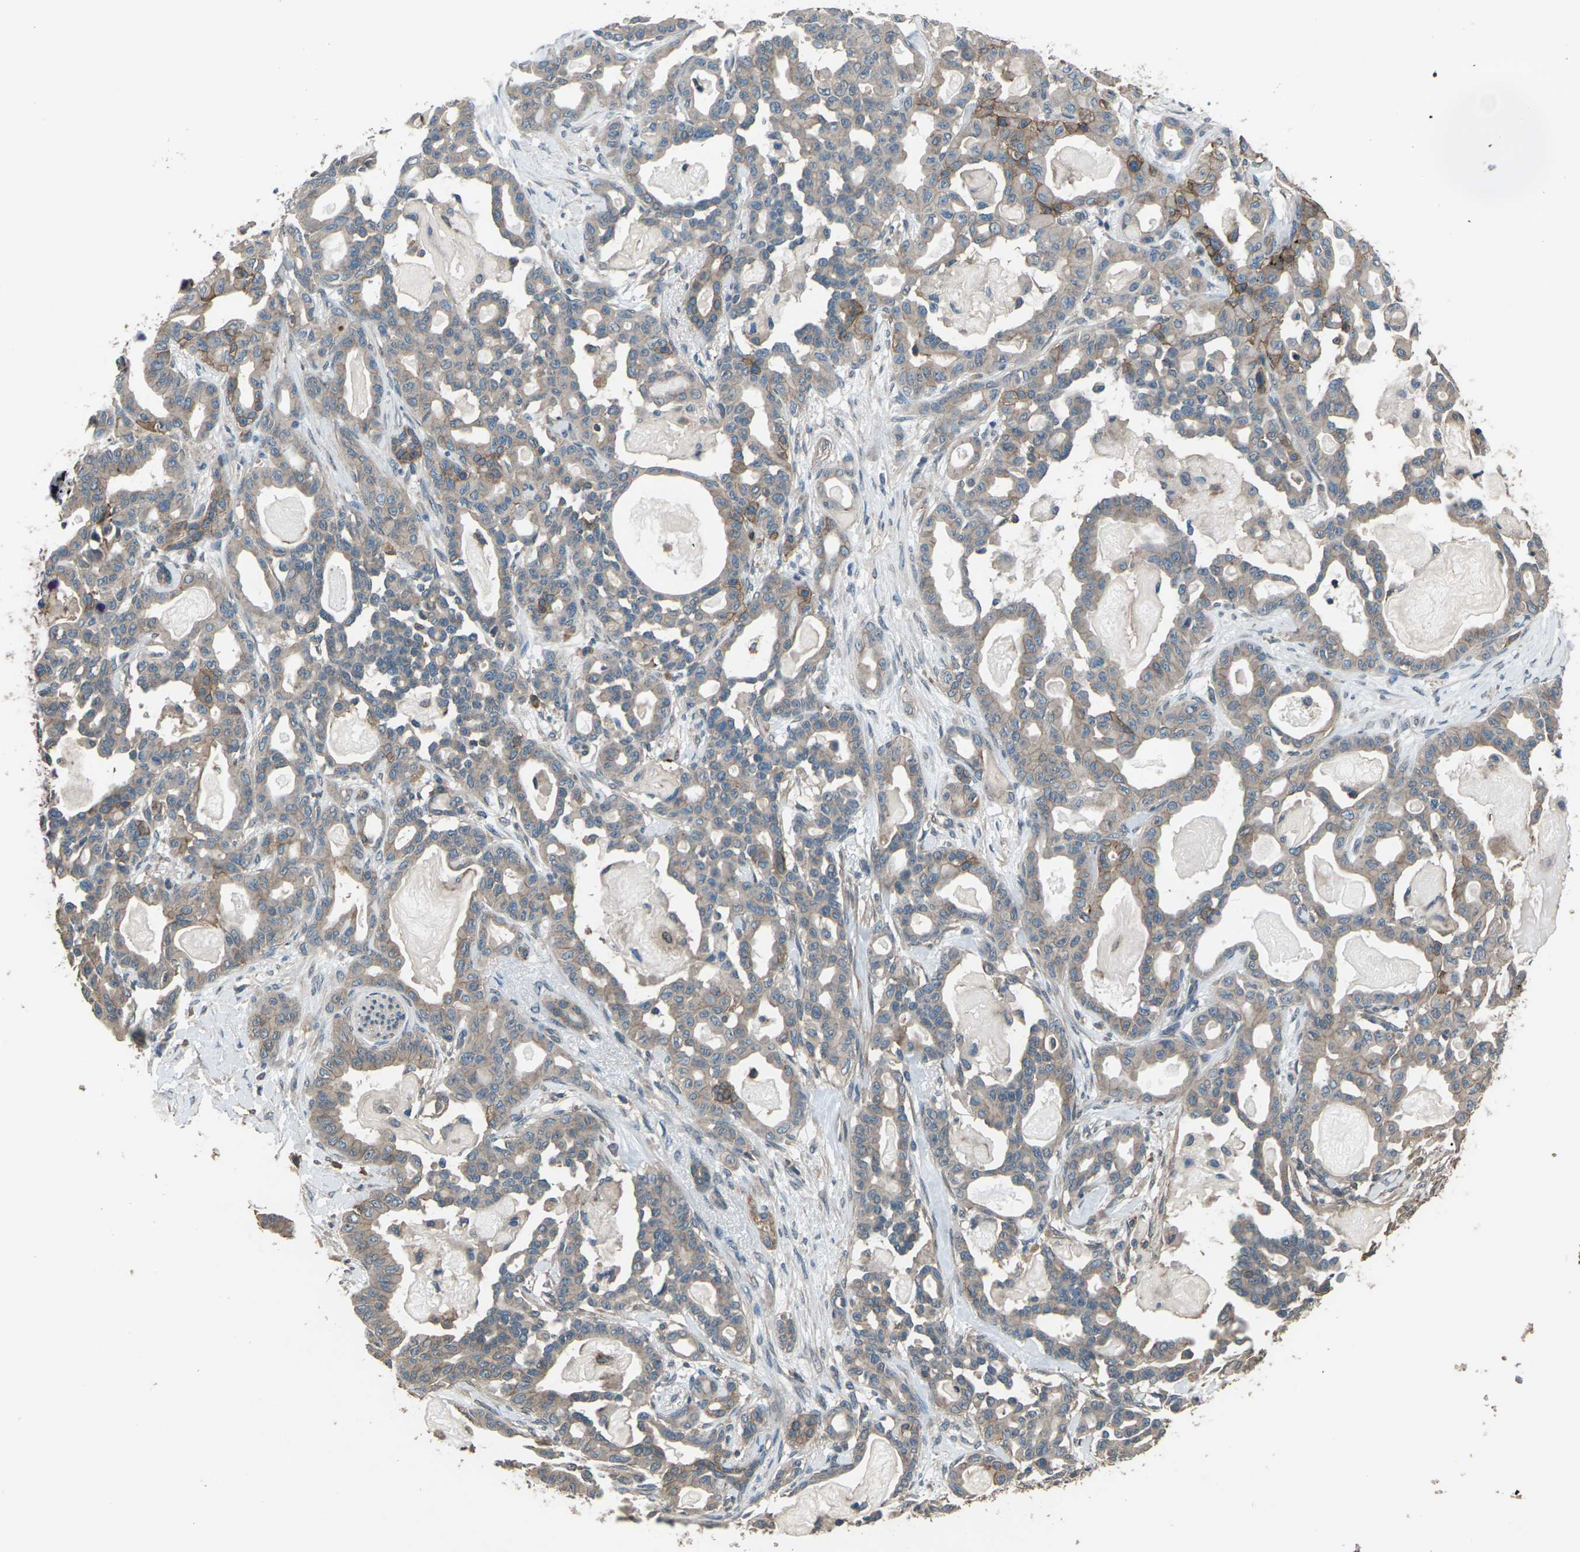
{"staining": {"intensity": "weak", "quantity": ">75%", "location": "cytoplasmic/membranous"}, "tissue": "pancreatic cancer", "cell_type": "Tumor cells", "image_type": "cancer", "snomed": [{"axis": "morphology", "description": "Adenocarcinoma, NOS"}, {"axis": "topography", "description": "Pancreas"}], "caption": "Human pancreatic adenocarcinoma stained for a protein (brown) exhibits weak cytoplasmic/membranous positive positivity in approximately >75% of tumor cells.", "gene": "CMTM4", "patient": {"sex": "male", "age": 63}}